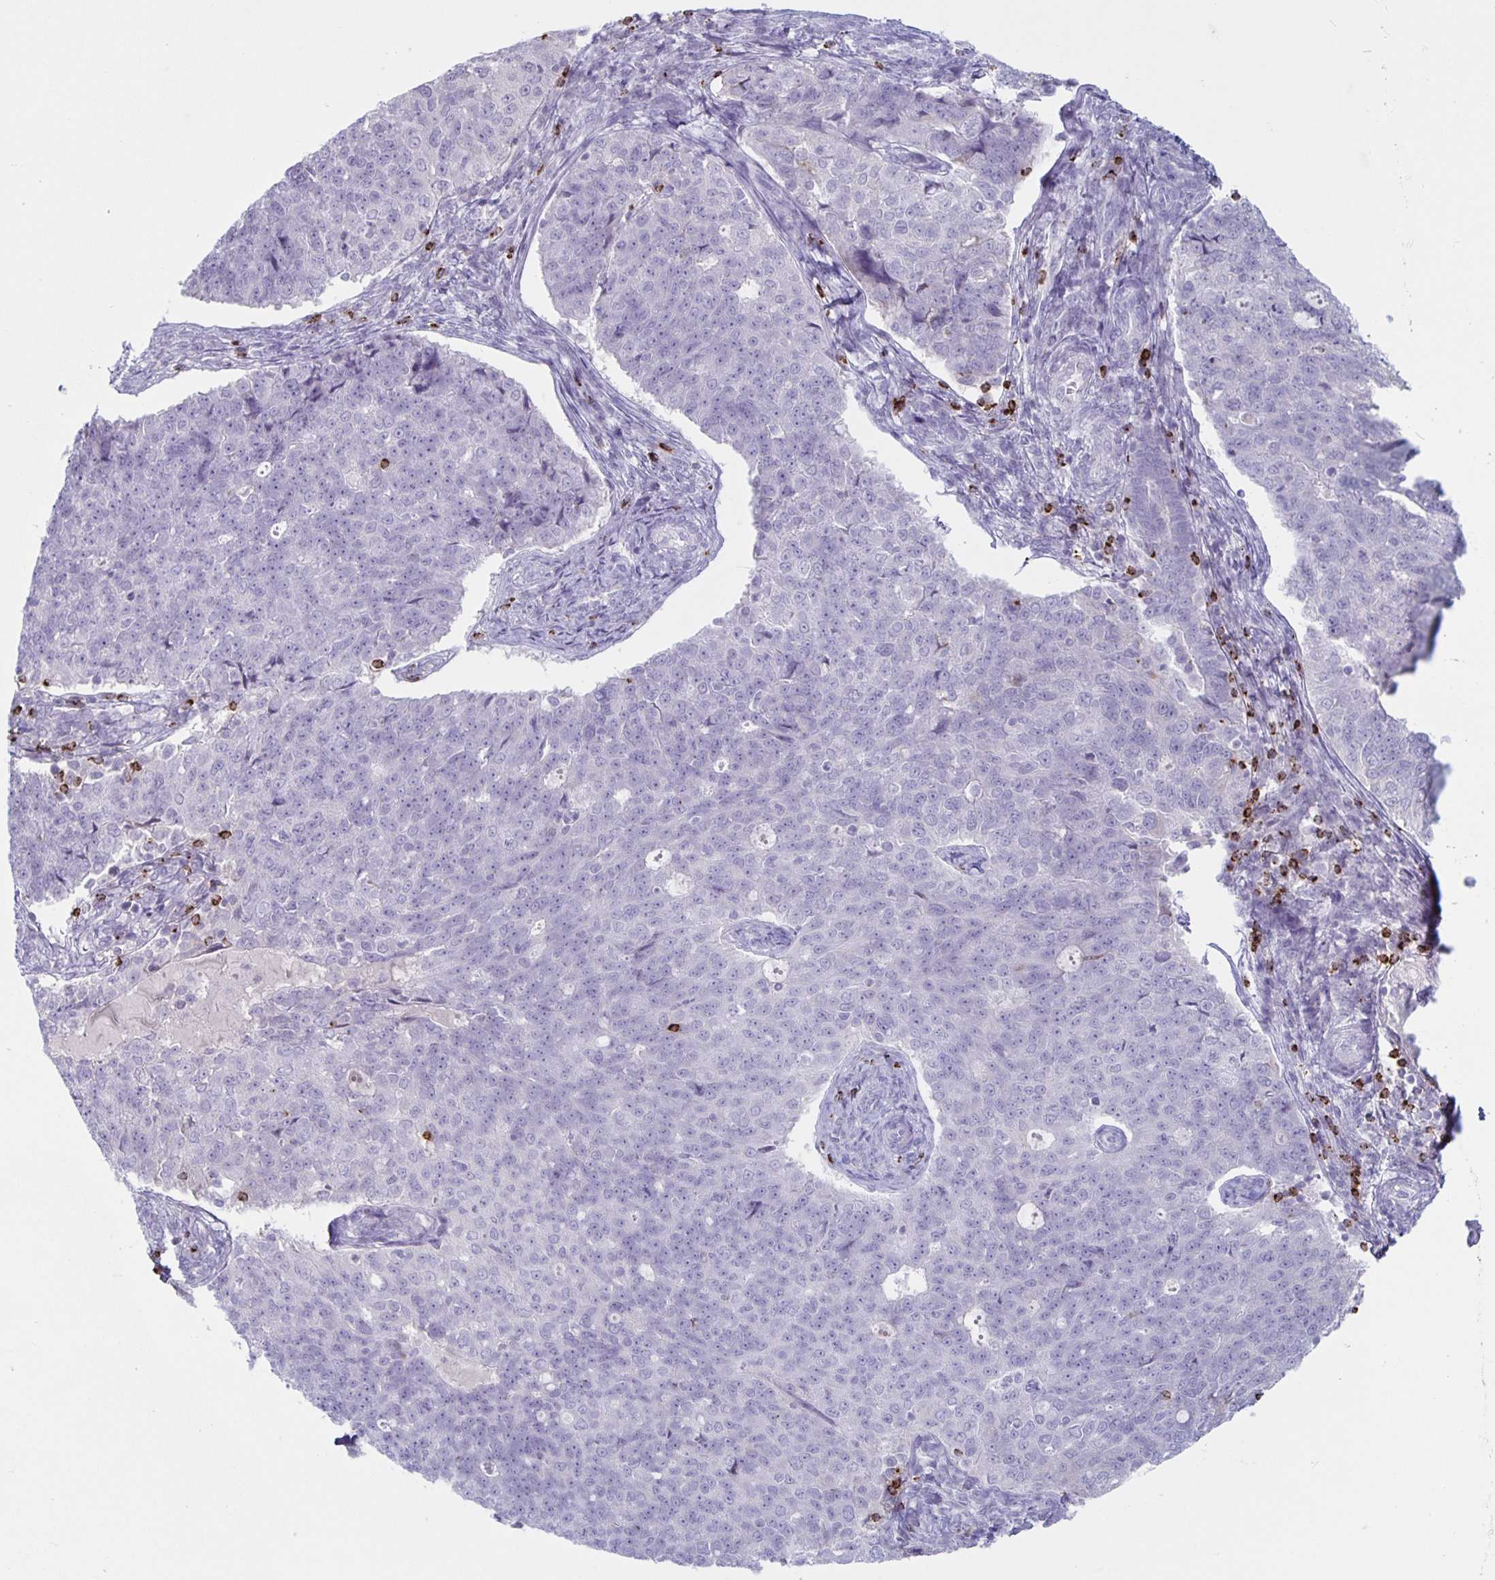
{"staining": {"intensity": "negative", "quantity": "none", "location": "none"}, "tissue": "endometrial cancer", "cell_type": "Tumor cells", "image_type": "cancer", "snomed": [{"axis": "morphology", "description": "Adenocarcinoma, NOS"}, {"axis": "topography", "description": "Endometrium"}], "caption": "This image is of endometrial cancer stained with immunohistochemistry (IHC) to label a protein in brown with the nuclei are counter-stained blue. There is no expression in tumor cells.", "gene": "GZMK", "patient": {"sex": "female", "age": 43}}